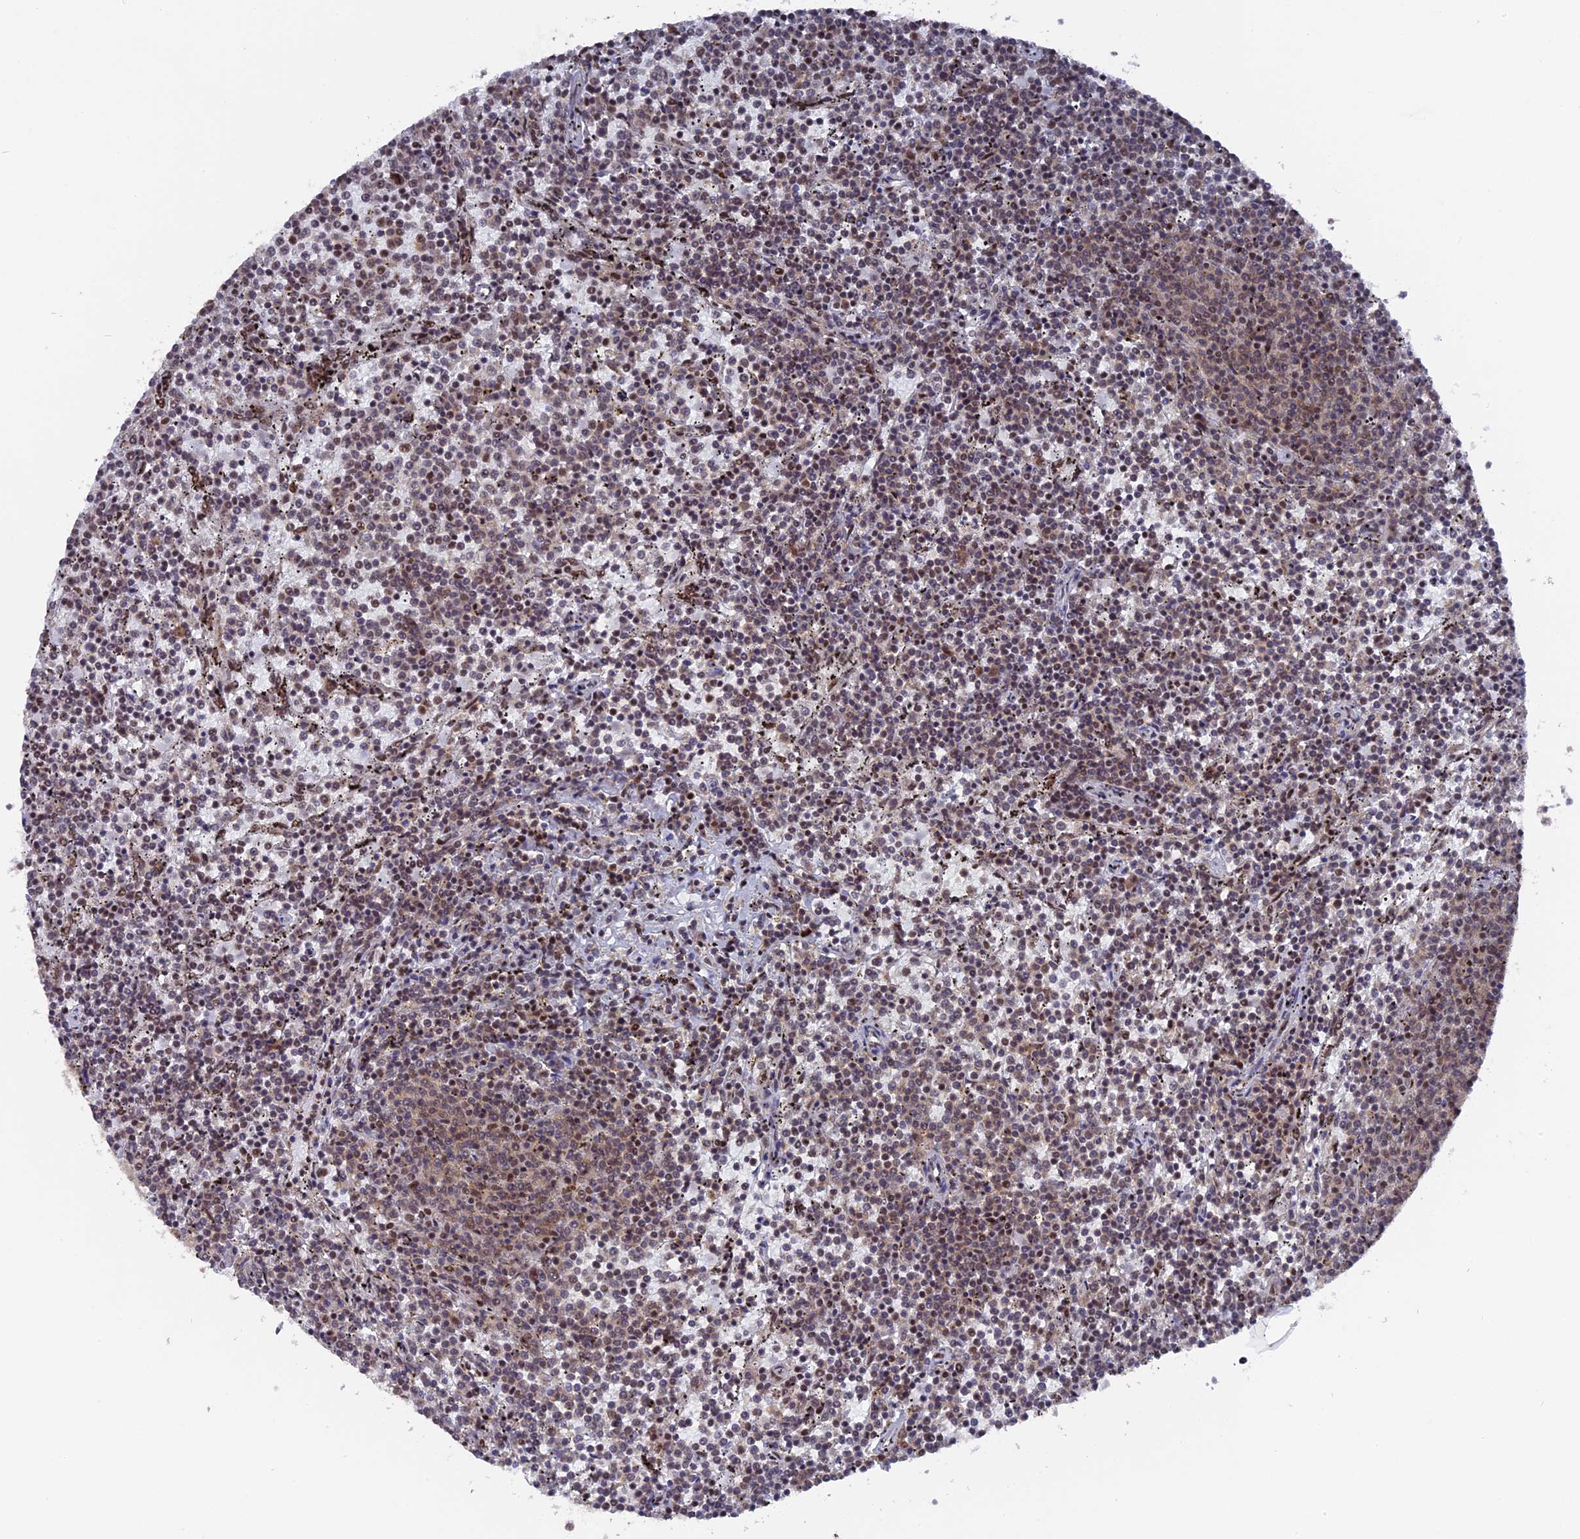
{"staining": {"intensity": "moderate", "quantity": "25%-75%", "location": "nuclear"}, "tissue": "lymphoma", "cell_type": "Tumor cells", "image_type": "cancer", "snomed": [{"axis": "morphology", "description": "Malignant lymphoma, non-Hodgkin's type, Low grade"}, {"axis": "topography", "description": "Spleen"}], "caption": "Immunohistochemical staining of lymphoma reveals moderate nuclear protein expression in about 25%-75% of tumor cells.", "gene": "SF3A2", "patient": {"sex": "female", "age": 50}}